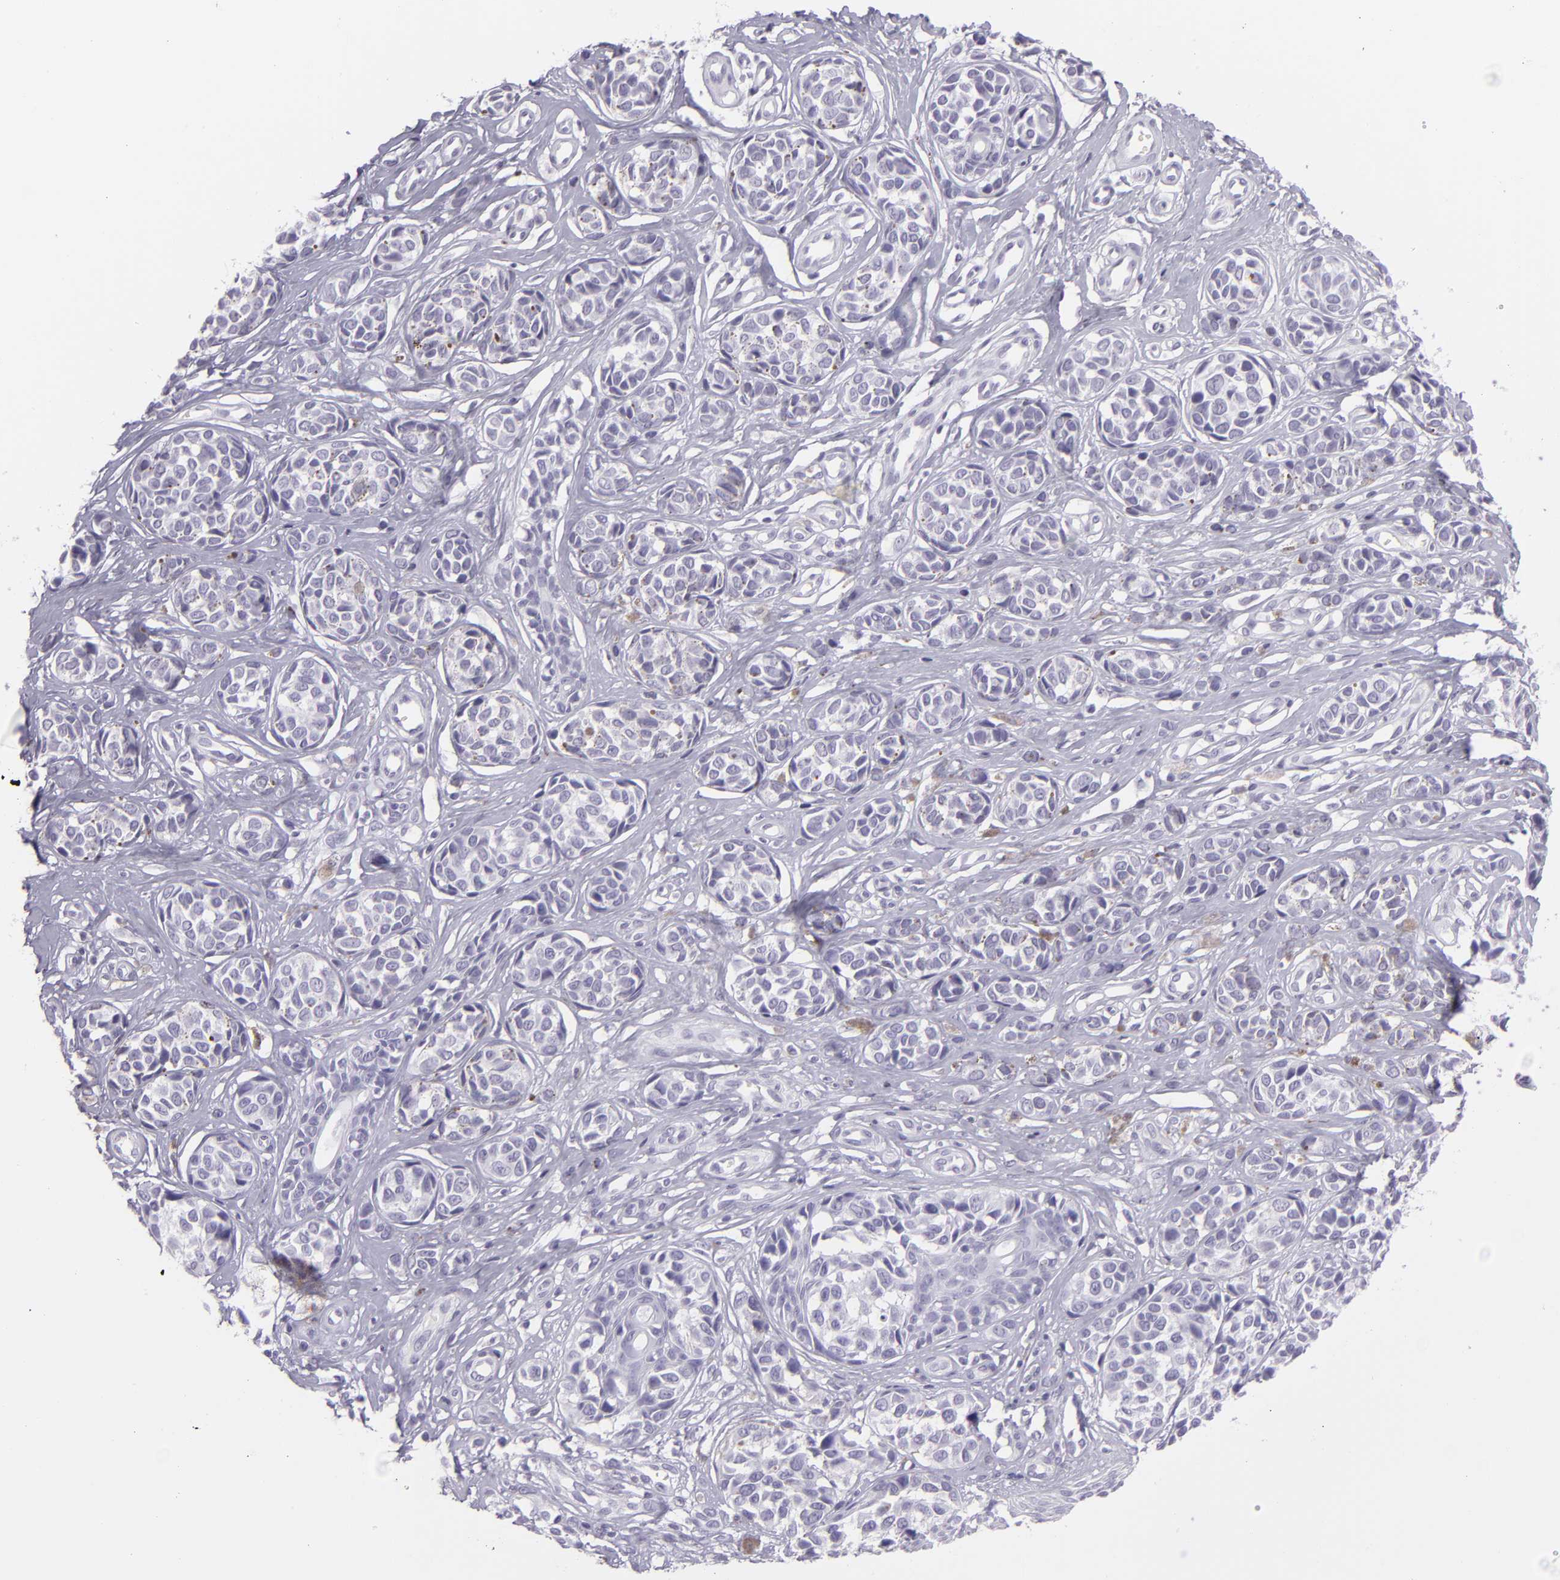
{"staining": {"intensity": "negative", "quantity": "none", "location": "none"}, "tissue": "melanoma", "cell_type": "Tumor cells", "image_type": "cancer", "snomed": [{"axis": "morphology", "description": "Malignant melanoma, NOS"}, {"axis": "topography", "description": "Skin"}], "caption": "High magnification brightfield microscopy of malignant melanoma stained with DAB (brown) and counterstained with hematoxylin (blue): tumor cells show no significant staining.", "gene": "MUC6", "patient": {"sex": "male", "age": 79}}